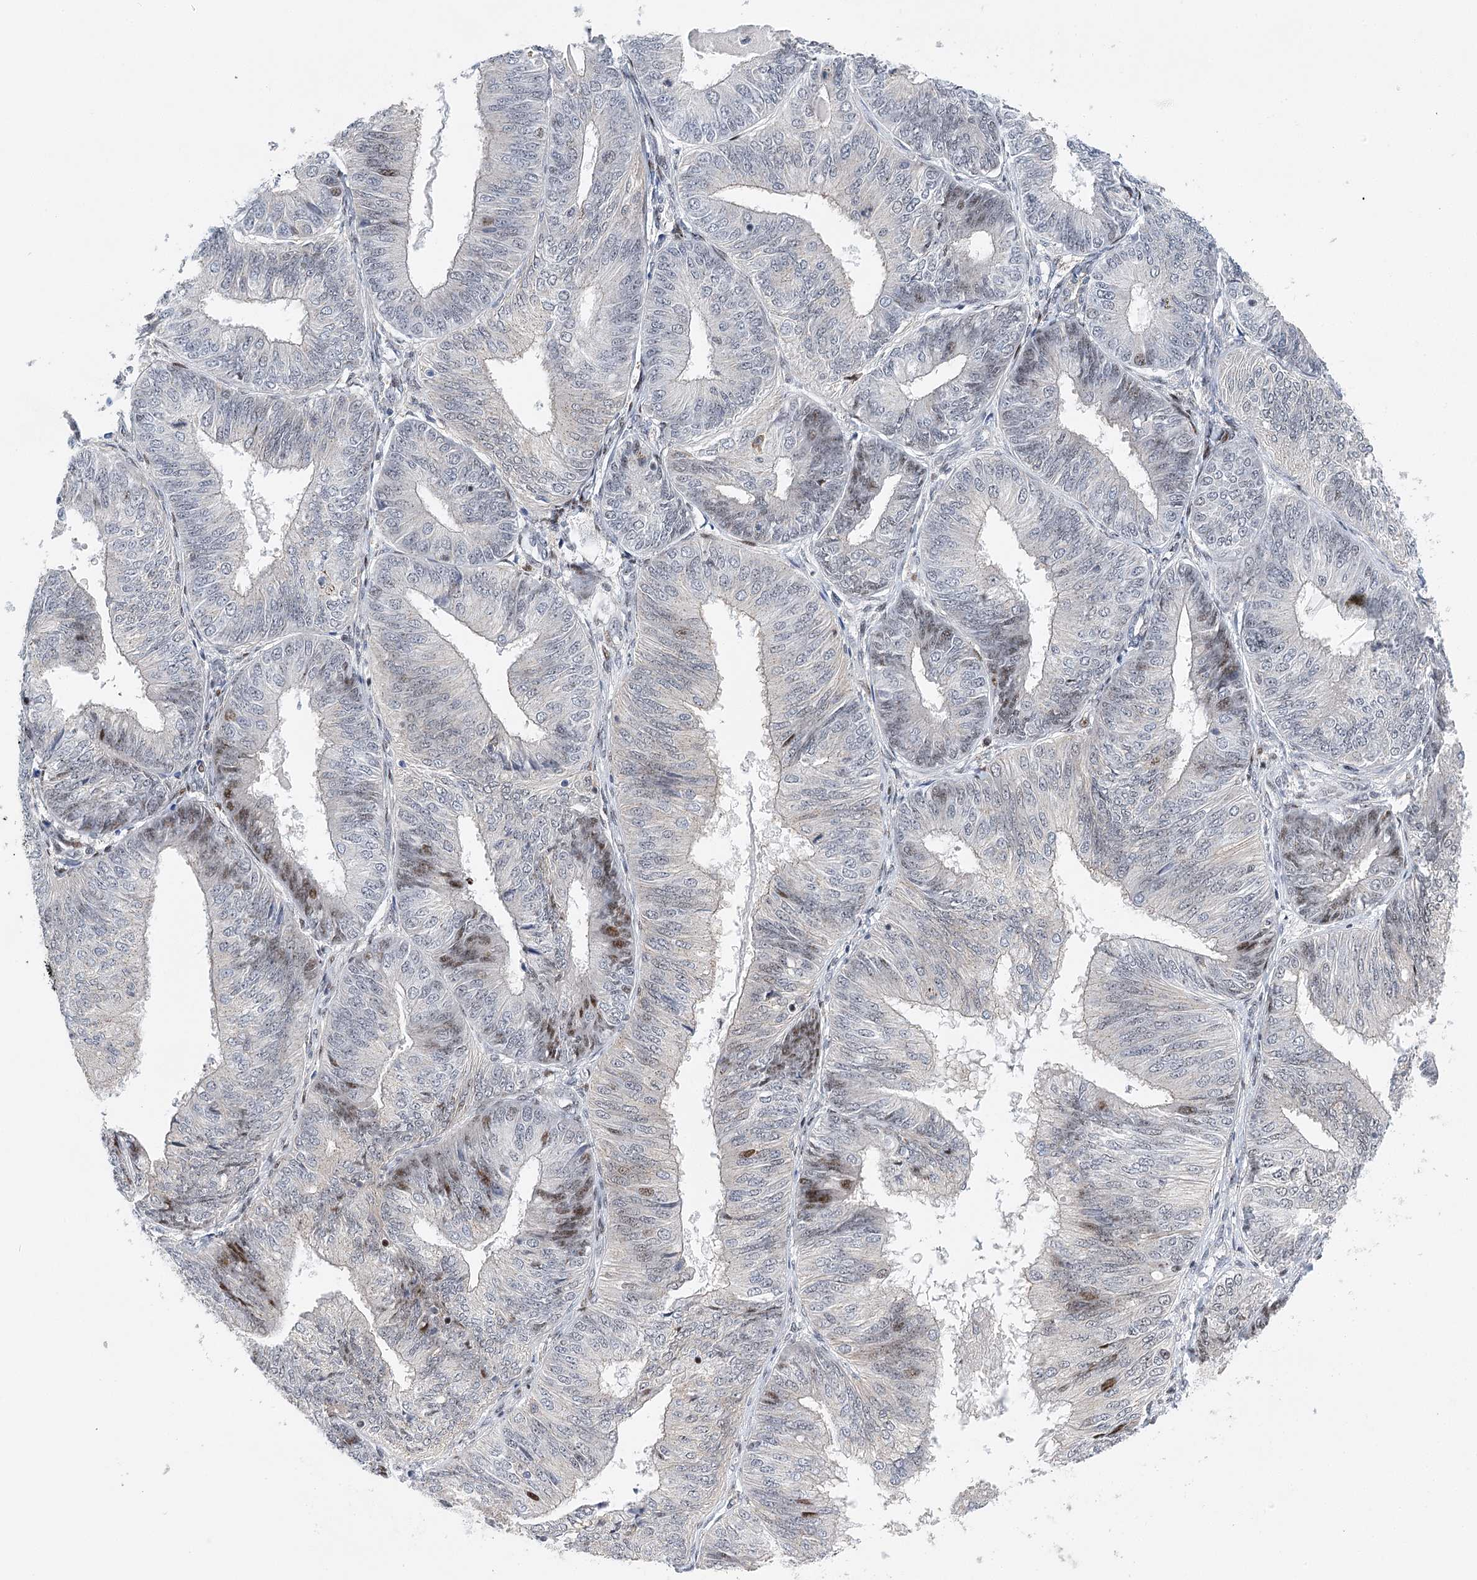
{"staining": {"intensity": "weak", "quantity": "25%-75%", "location": "nuclear"}, "tissue": "endometrial cancer", "cell_type": "Tumor cells", "image_type": "cancer", "snomed": [{"axis": "morphology", "description": "Adenocarcinoma, NOS"}, {"axis": "topography", "description": "Endometrium"}], "caption": "This micrograph shows immunohistochemistry (IHC) staining of human endometrial adenocarcinoma, with low weak nuclear positivity in approximately 25%-75% of tumor cells.", "gene": "CAMTA1", "patient": {"sex": "female", "age": 58}}